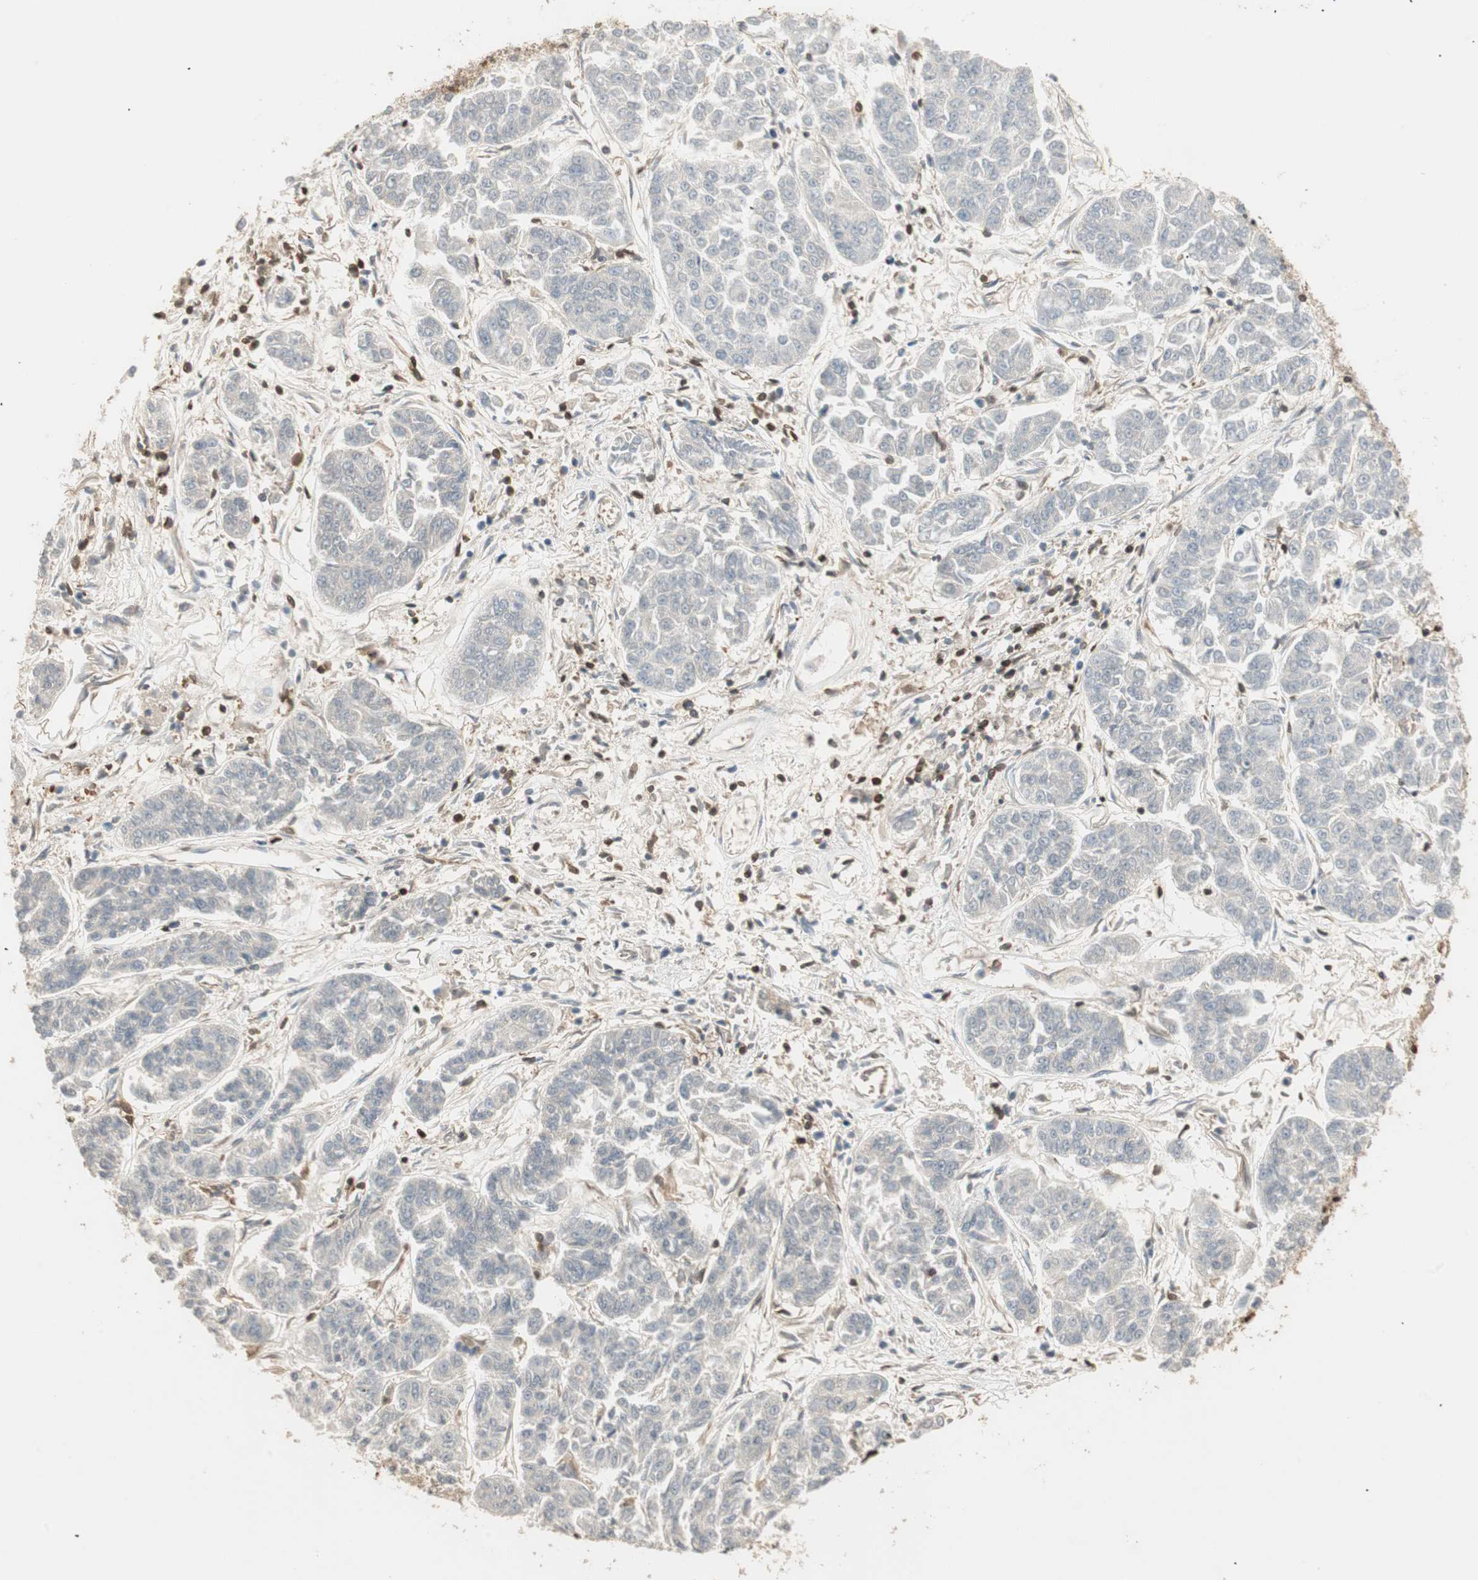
{"staining": {"intensity": "negative", "quantity": "none", "location": "none"}, "tissue": "lung cancer", "cell_type": "Tumor cells", "image_type": "cancer", "snomed": [{"axis": "morphology", "description": "Adenocarcinoma, NOS"}, {"axis": "topography", "description": "Lung"}], "caption": "IHC of lung cancer displays no staining in tumor cells.", "gene": "CRLF3", "patient": {"sex": "male", "age": 84}}